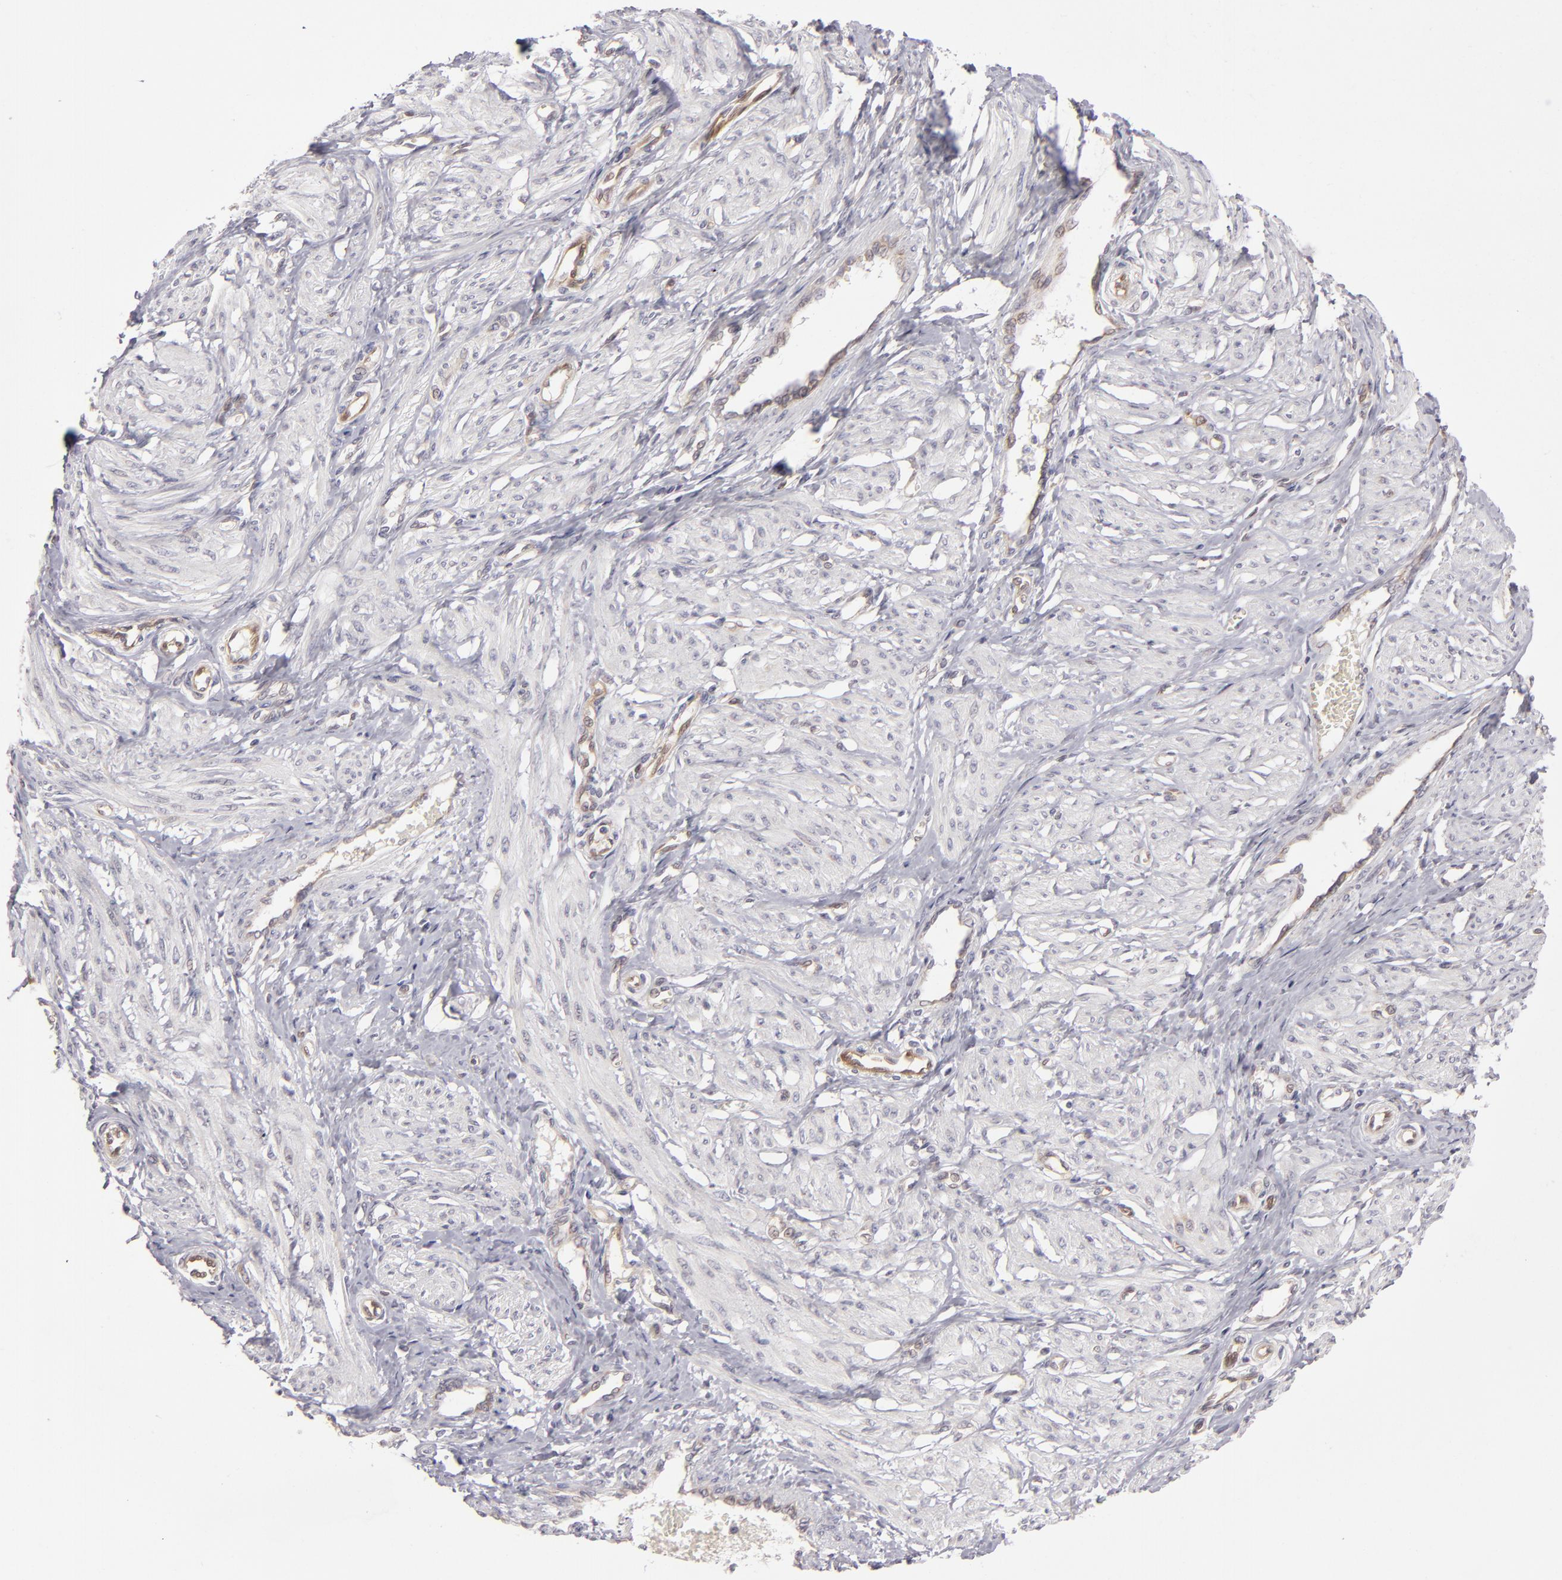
{"staining": {"intensity": "negative", "quantity": "none", "location": "none"}, "tissue": "smooth muscle", "cell_type": "Smooth muscle cells", "image_type": "normal", "snomed": [{"axis": "morphology", "description": "Normal tissue, NOS"}, {"axis": "topography", "description": "Smooth muscle"}, {"axis": "topography", "description": "Uterus"}], "caption": "Smooth muscle cells show no significant expression in benign smooth muscle. The staining is performed using DAB (3,3'-diaminobenzidine) brown chromogen with nuclei counter-stained in using hematoxylin.", "gene": "SH2D4A", "patient": {"sex": "female", "age": 39}}